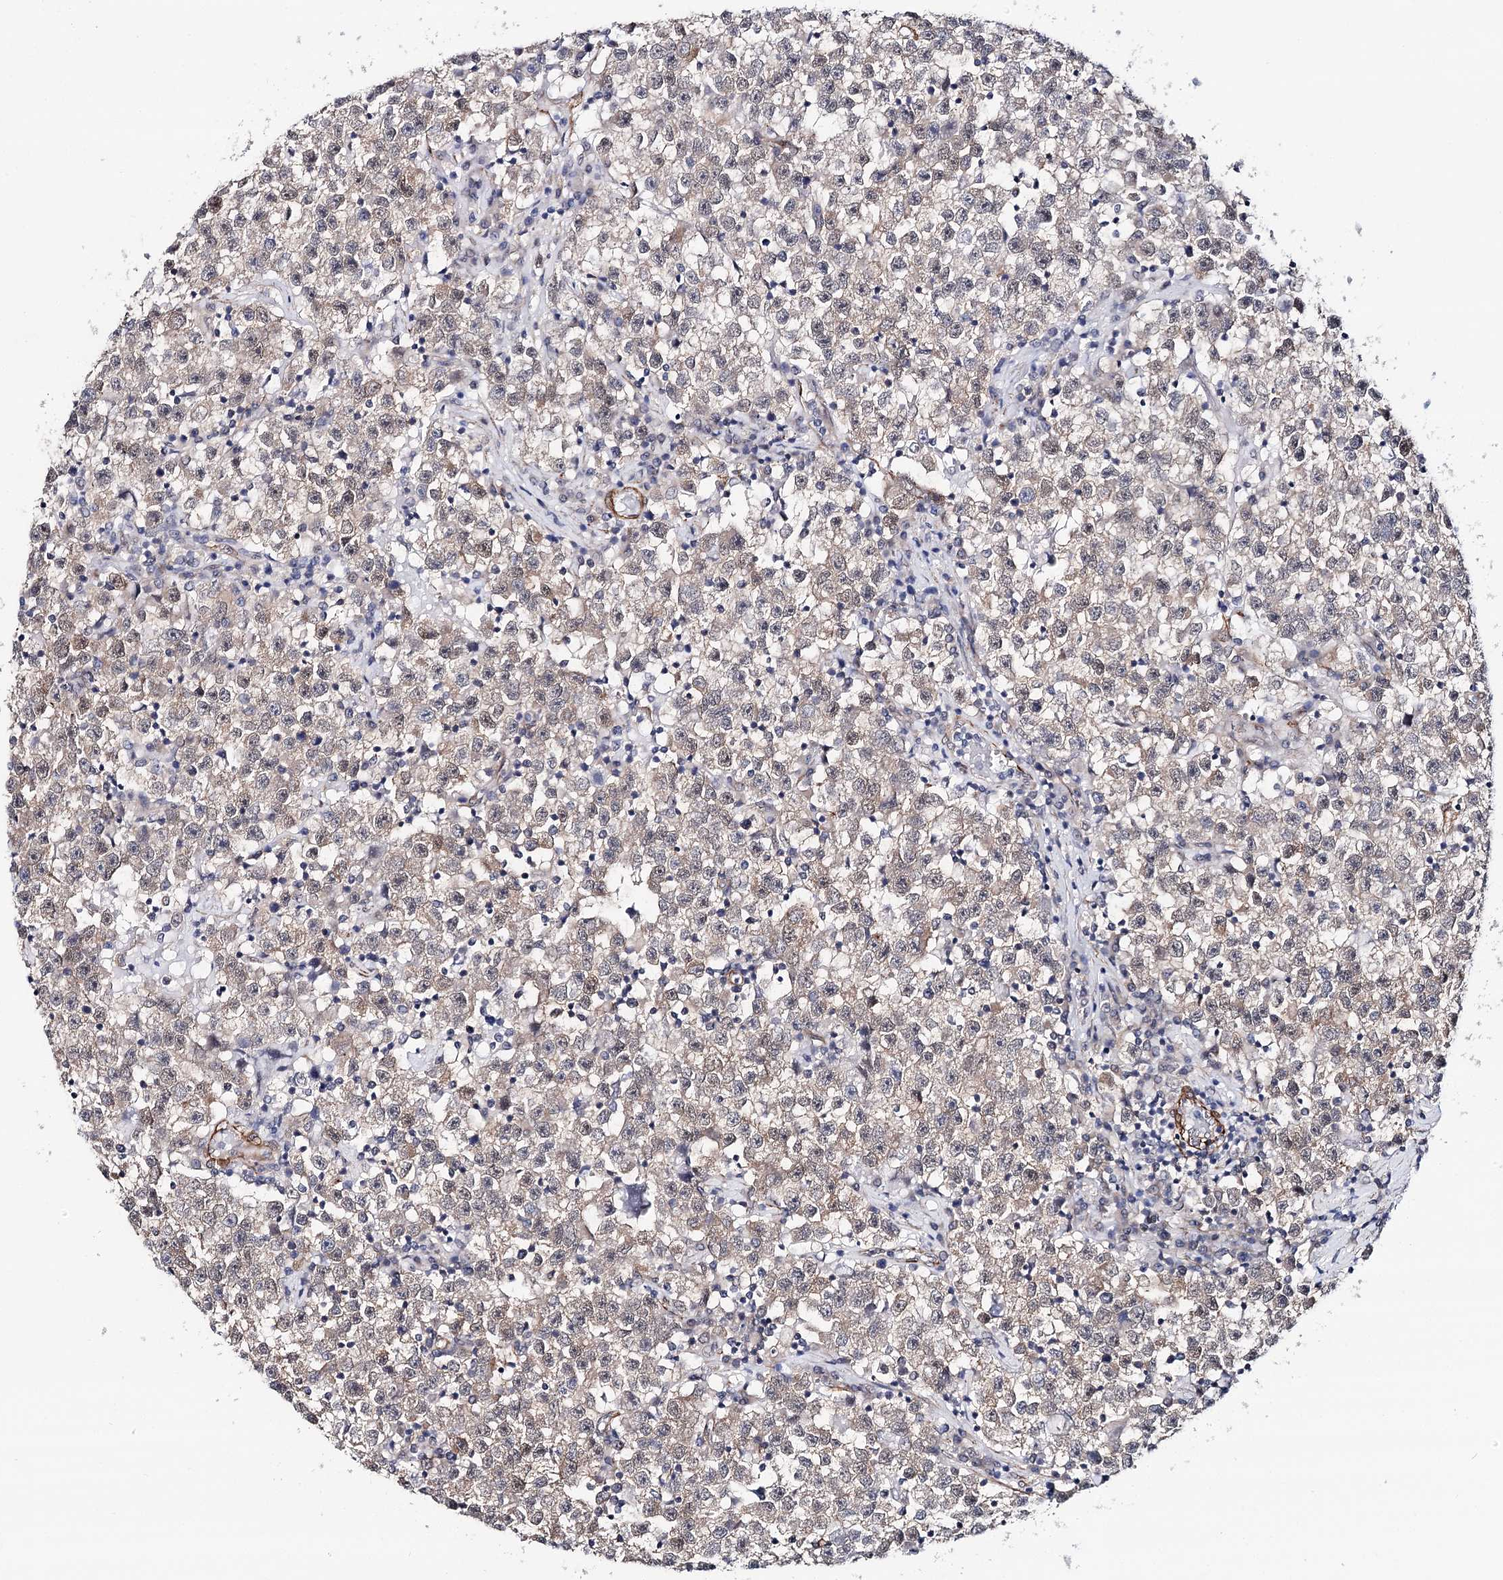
{"staining": {"intensity": "moderate", "quantity": "25%-75%", "location": "nuclear"}, "tissue": "testis cancer", "cell_type": "Tumor cells", "image_type": "cancer", "snomed": [{"axis": "morphology", "description": "Seminoma, NOS"}, {"axis": "topography", "description": "Testis"}], "caption": "An image of seminoma (testis) stained for a protein displays moderate nuclear brown staining in tumor cells. (brown staining indicates protein expression, while blue staining denotes nuclei).", "gene": "PPP2R5B", "patient": {"sex": "male", "age": 22}}